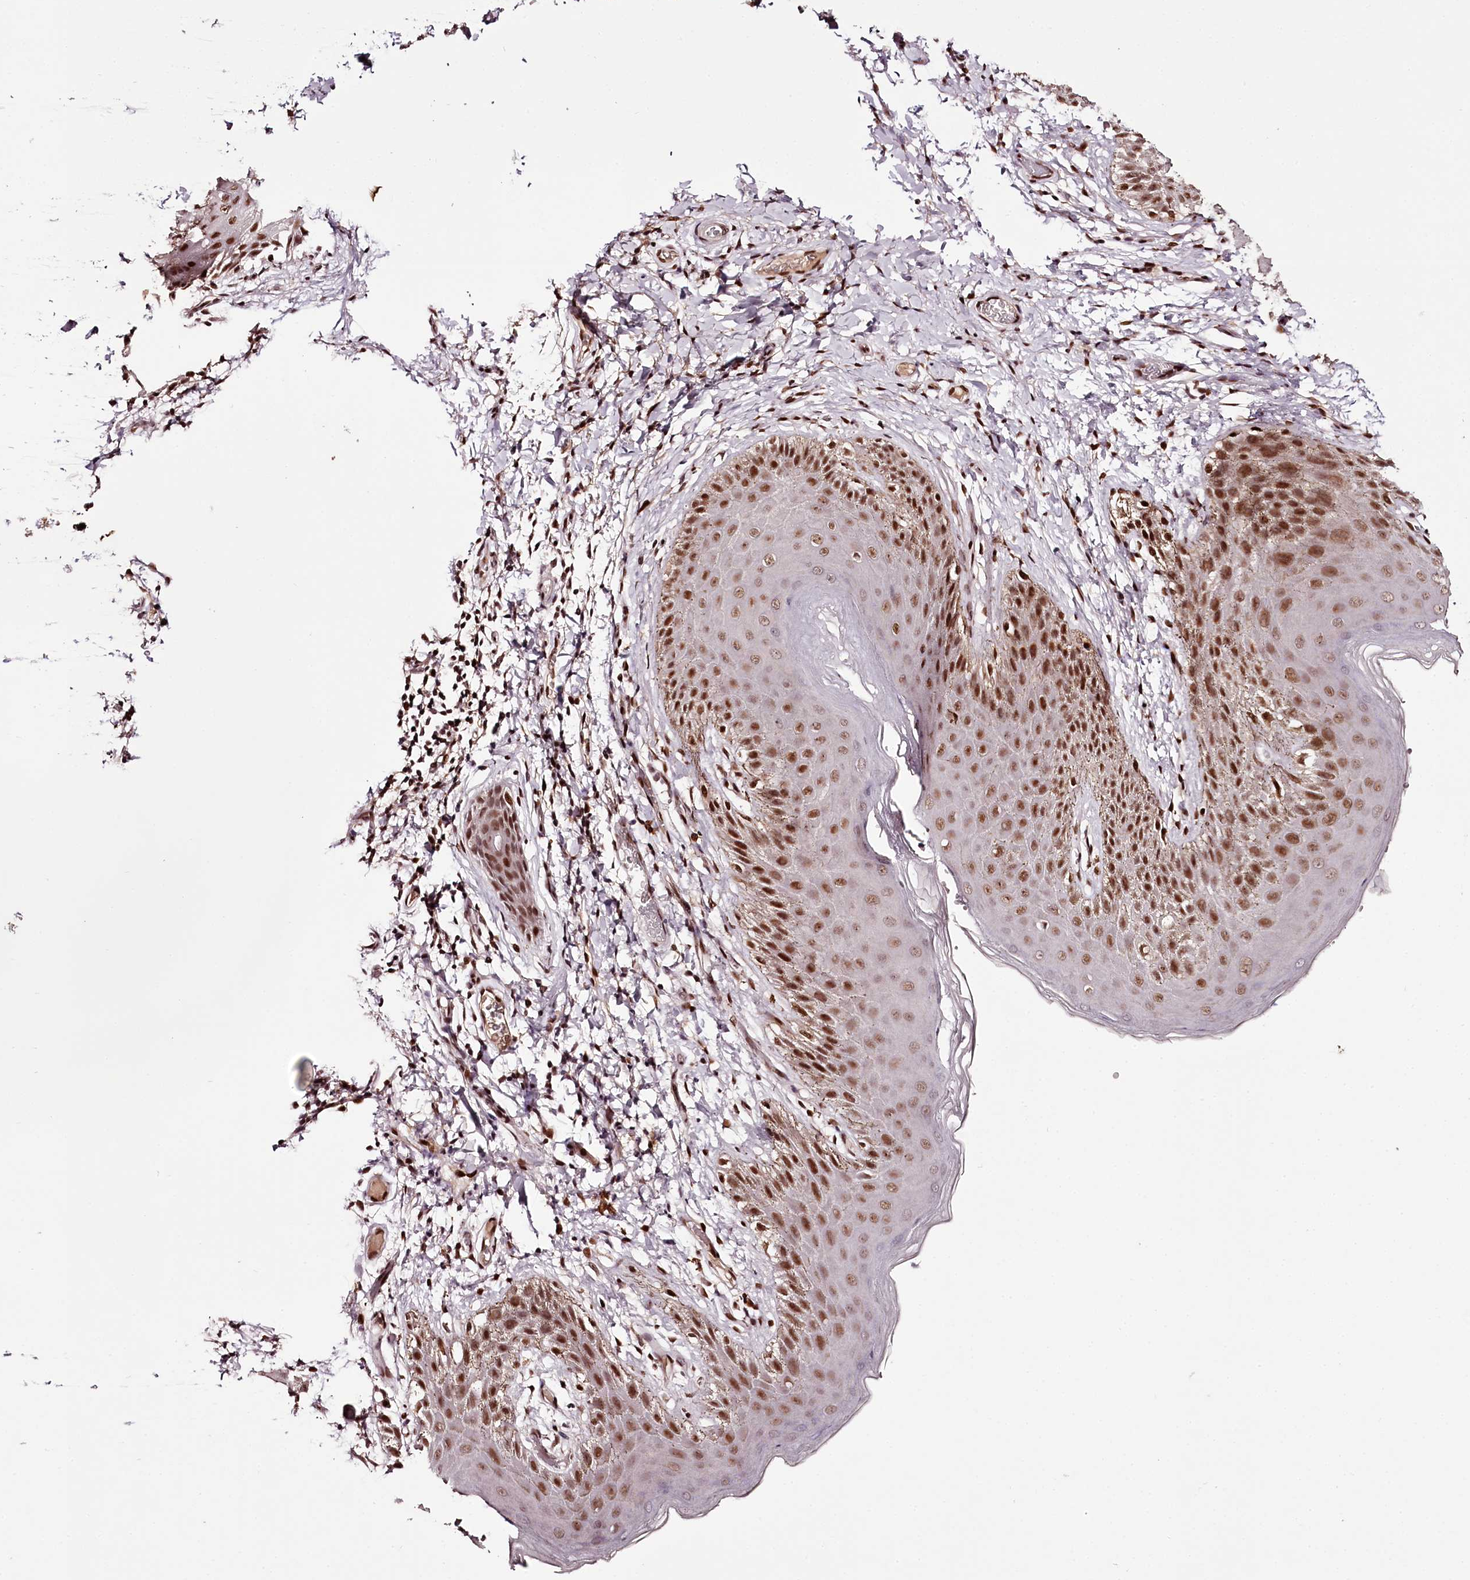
{"staining": {"intensity": "strong", "quantity": "25%-75%", "location": "nuclear"}, "tissue": "skin", "cell_type": "Epidermal cells", "image_type": "normal", "snomed": [{"axis": "morphology", "description": "Normal tissue, NOS"}, {"axis": "topography", "description": "Anal"}], "caption": "The histopathology image reveals staining of unremarkable skin, revealing strong nuclear protein staining (brown color) within epidermal cells. Immunohistochemistry (ihc) stains the protein of interest in brown and the nuclei are stained blue.", "gene": "TTC33", "patient": {"sex": "male", "age": 44}}